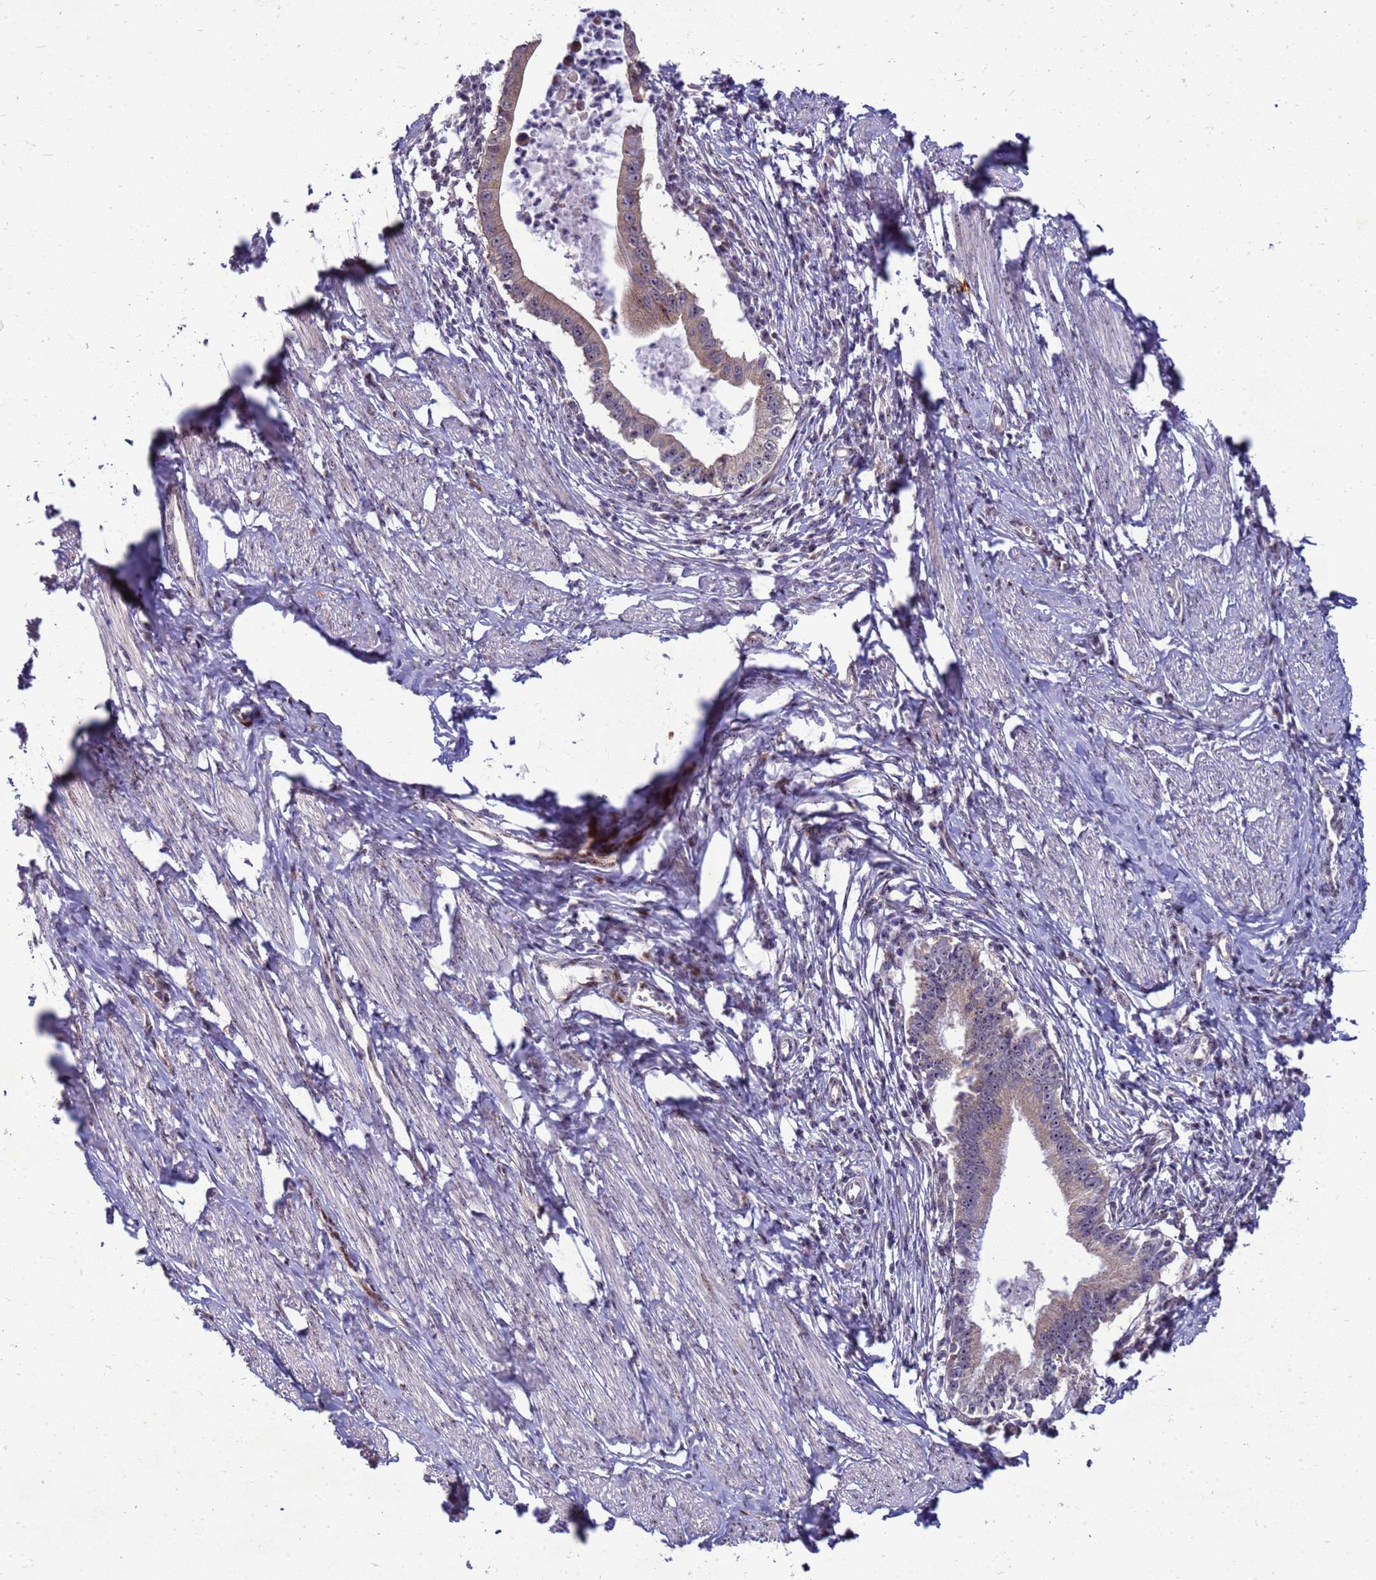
{"staining": {"intensity": "weak", "quantity": "25%-75%", "location": "cytoplasmic/membranous"}, "tissue": "cervical cancer", "cell_type": "Tumor cells", "image_type": "cancer", "snomed": [{"axis": "morphology", "description": "Adenocarcinoma, NOS"}, {"axis": "topography", "description": "Cervix"}], "caption": "Tumor cells display low levels of weak cytoplasmic/membranous positivity in approximately 25%-75% of cells in human cervical cancer.", "gene": "RSPO1", "patient": {"sex": "female", "age": 36}}